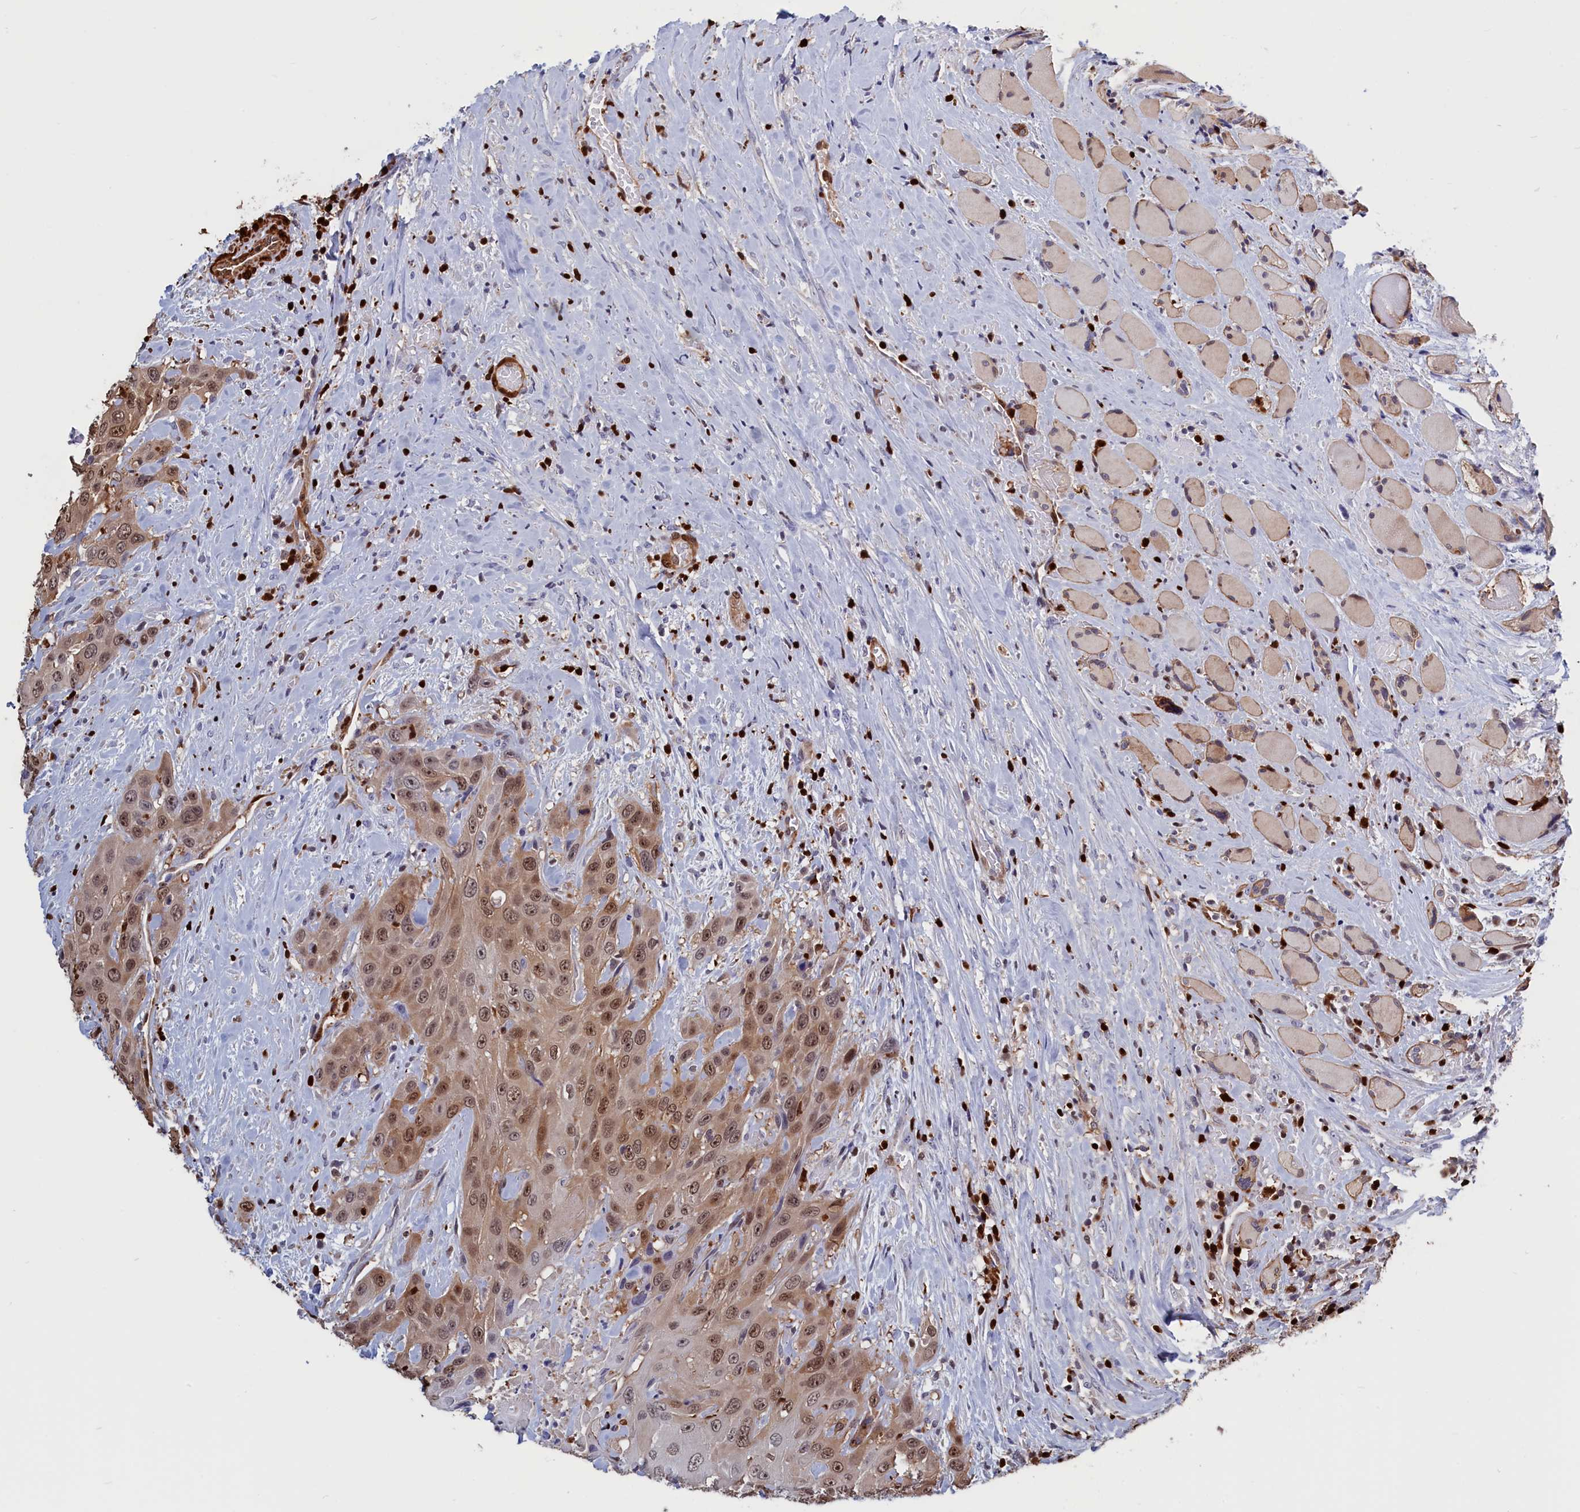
{"staining": {"intensity": "moderate", "quantity": ">75%", "location": "nuclear"}, "tissue": "head and neck cancer", "cell_type": "Tumor cells", "image_type": "cancer", "snomed": [{"axis": "morphology", "description": "Squamous cell carcinoma, NOS"}, {"axis": "topography", "description": "Head-Neck"}], "caption": "Brown immunohistochemical staining in human head and neck cancer shows moderate nuclear positivity in about >75% of tumor cells. Immunohistochemistry stains the protein in brown and the nuclei are stained blue.", "gene": "CRIP1", "patient": {"sex": "male", "age": 81}}